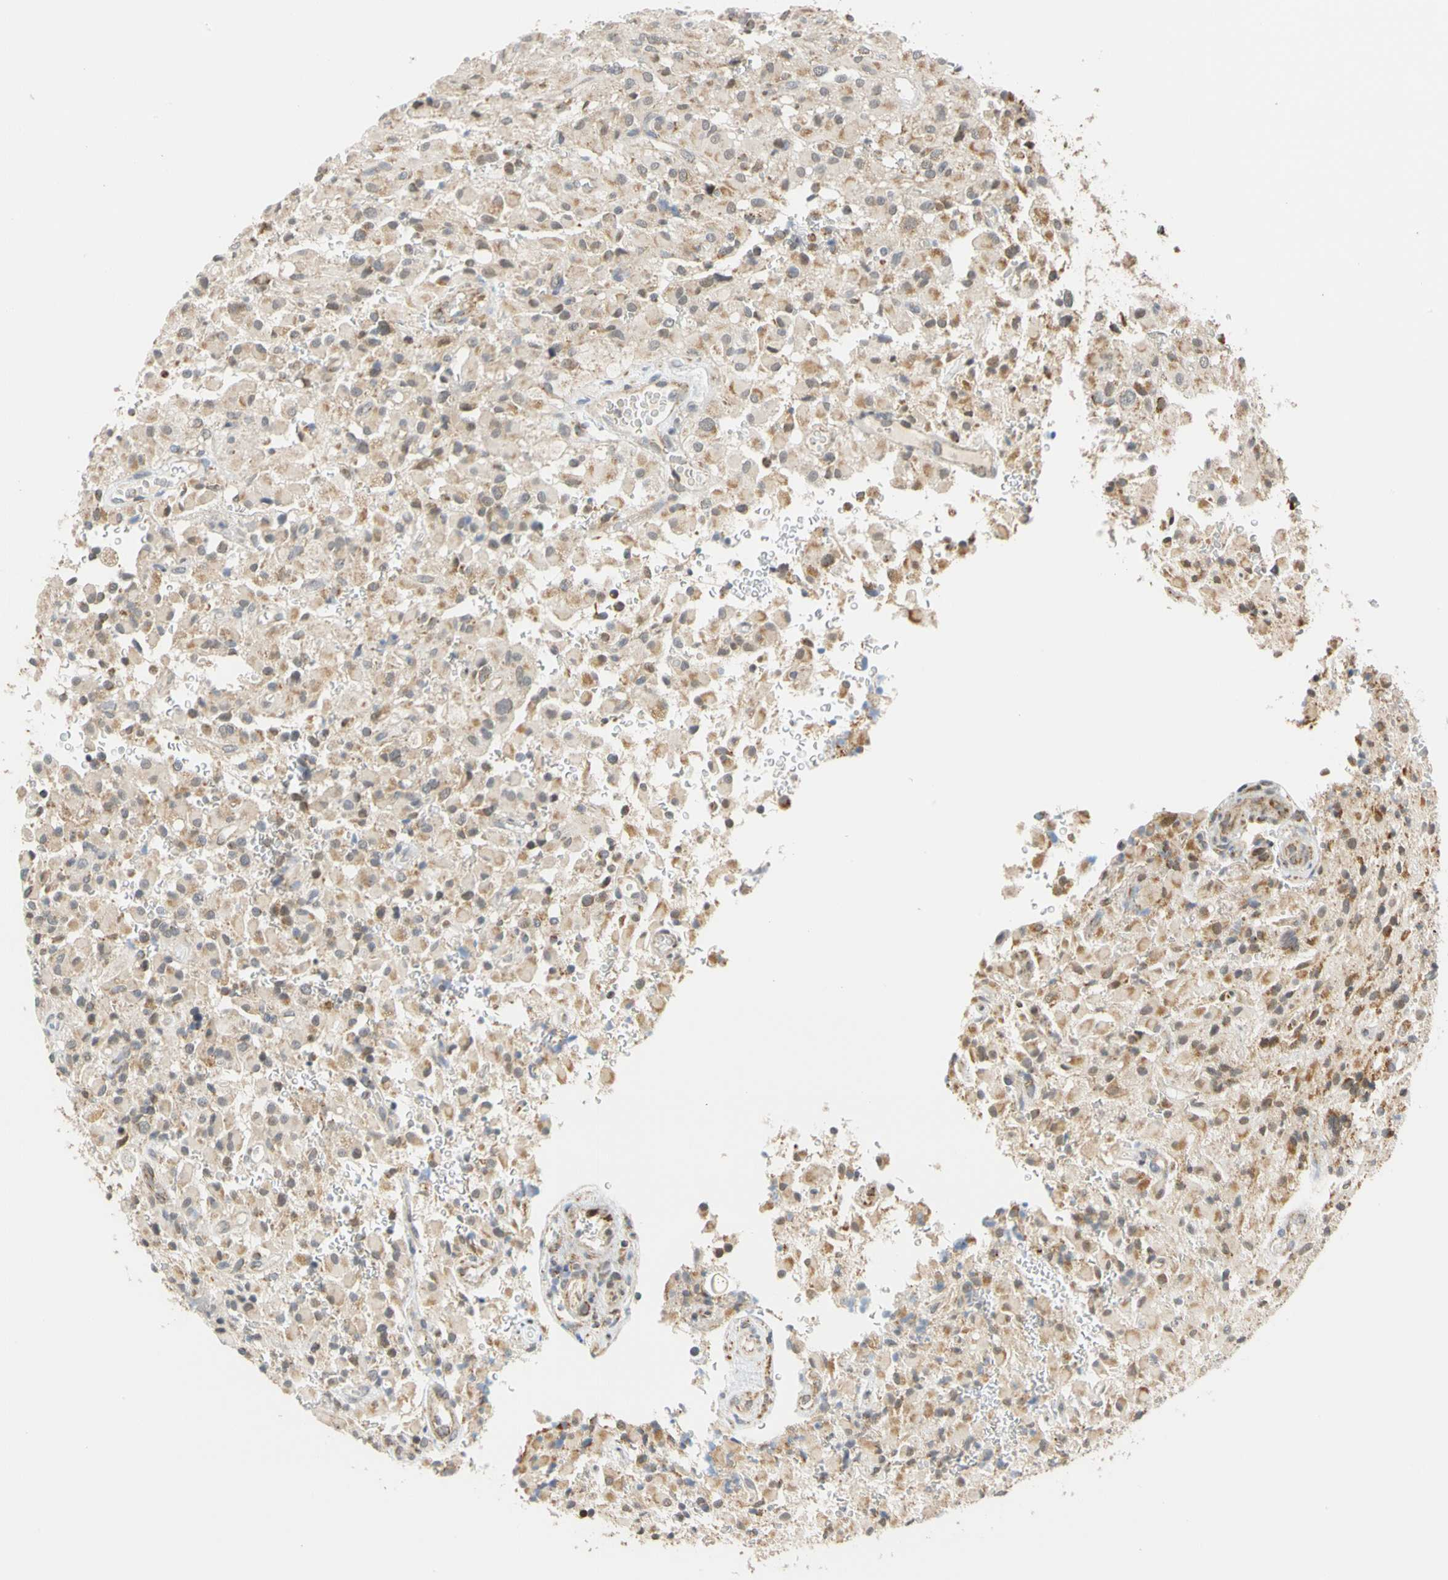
{"staining": {"intensity": "weak", "quantity": "25%-75%", "location": "cytoplasmic/membranous"}, "tissue": "glioma", "cell_type": "Tumor cells", "image_type": "cancer", "snomed": [{"axis": "morphology", "description": "Glioma, malignant, High grade"}, {"axis": "topography", "description": "Brain"}], "caption": "Protein staining reveals weak cytoplasmic/membranous positivity in approximately 25%-75% of tumor cells in malignant glioma (high-grade).", "gene": "SFXN3", "patient": {"sex": "male", "age": 71}}